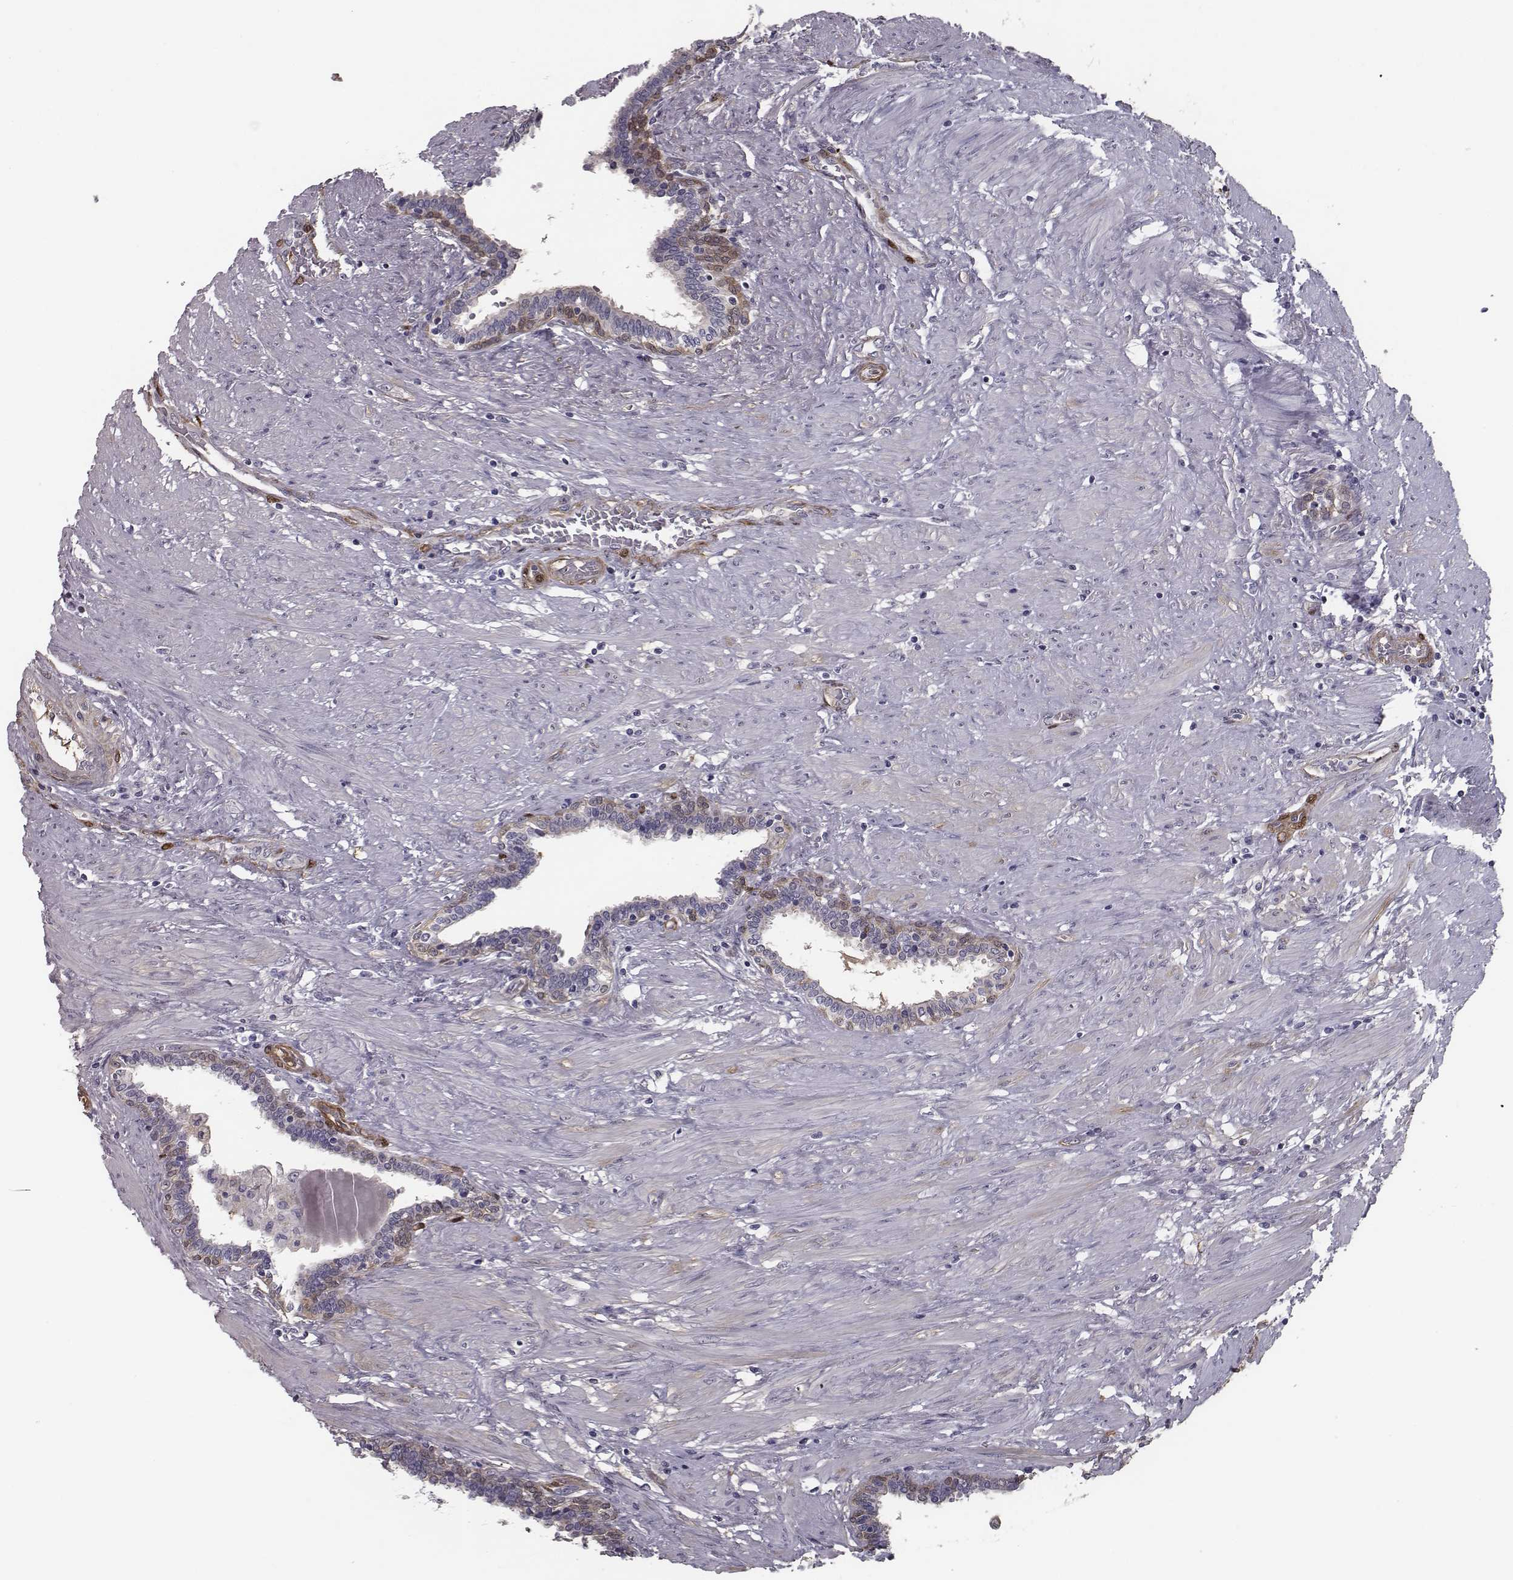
{"staining": {"intensity": "moderate", "quantity": "<25%", "location": "cytoplasmic/membranous"}, "tissue": "prostate", "cell_type": "Glandular cells", "image_type": "normal", "snomed": [{"axis": "morphology", "description": "Normal tissue, NOS"}, {"axis": "topography", "description": "Prostate"}], "caption": "Protein expression analysis of normal prostate reveals moderate cytoplasmic/membranous positivity in about <25% of glandular cells. (IHC, brightfield microscopy, high magnification).", "gene": "ISYNA1", "patient": {"sex": "male", "age": 55}}